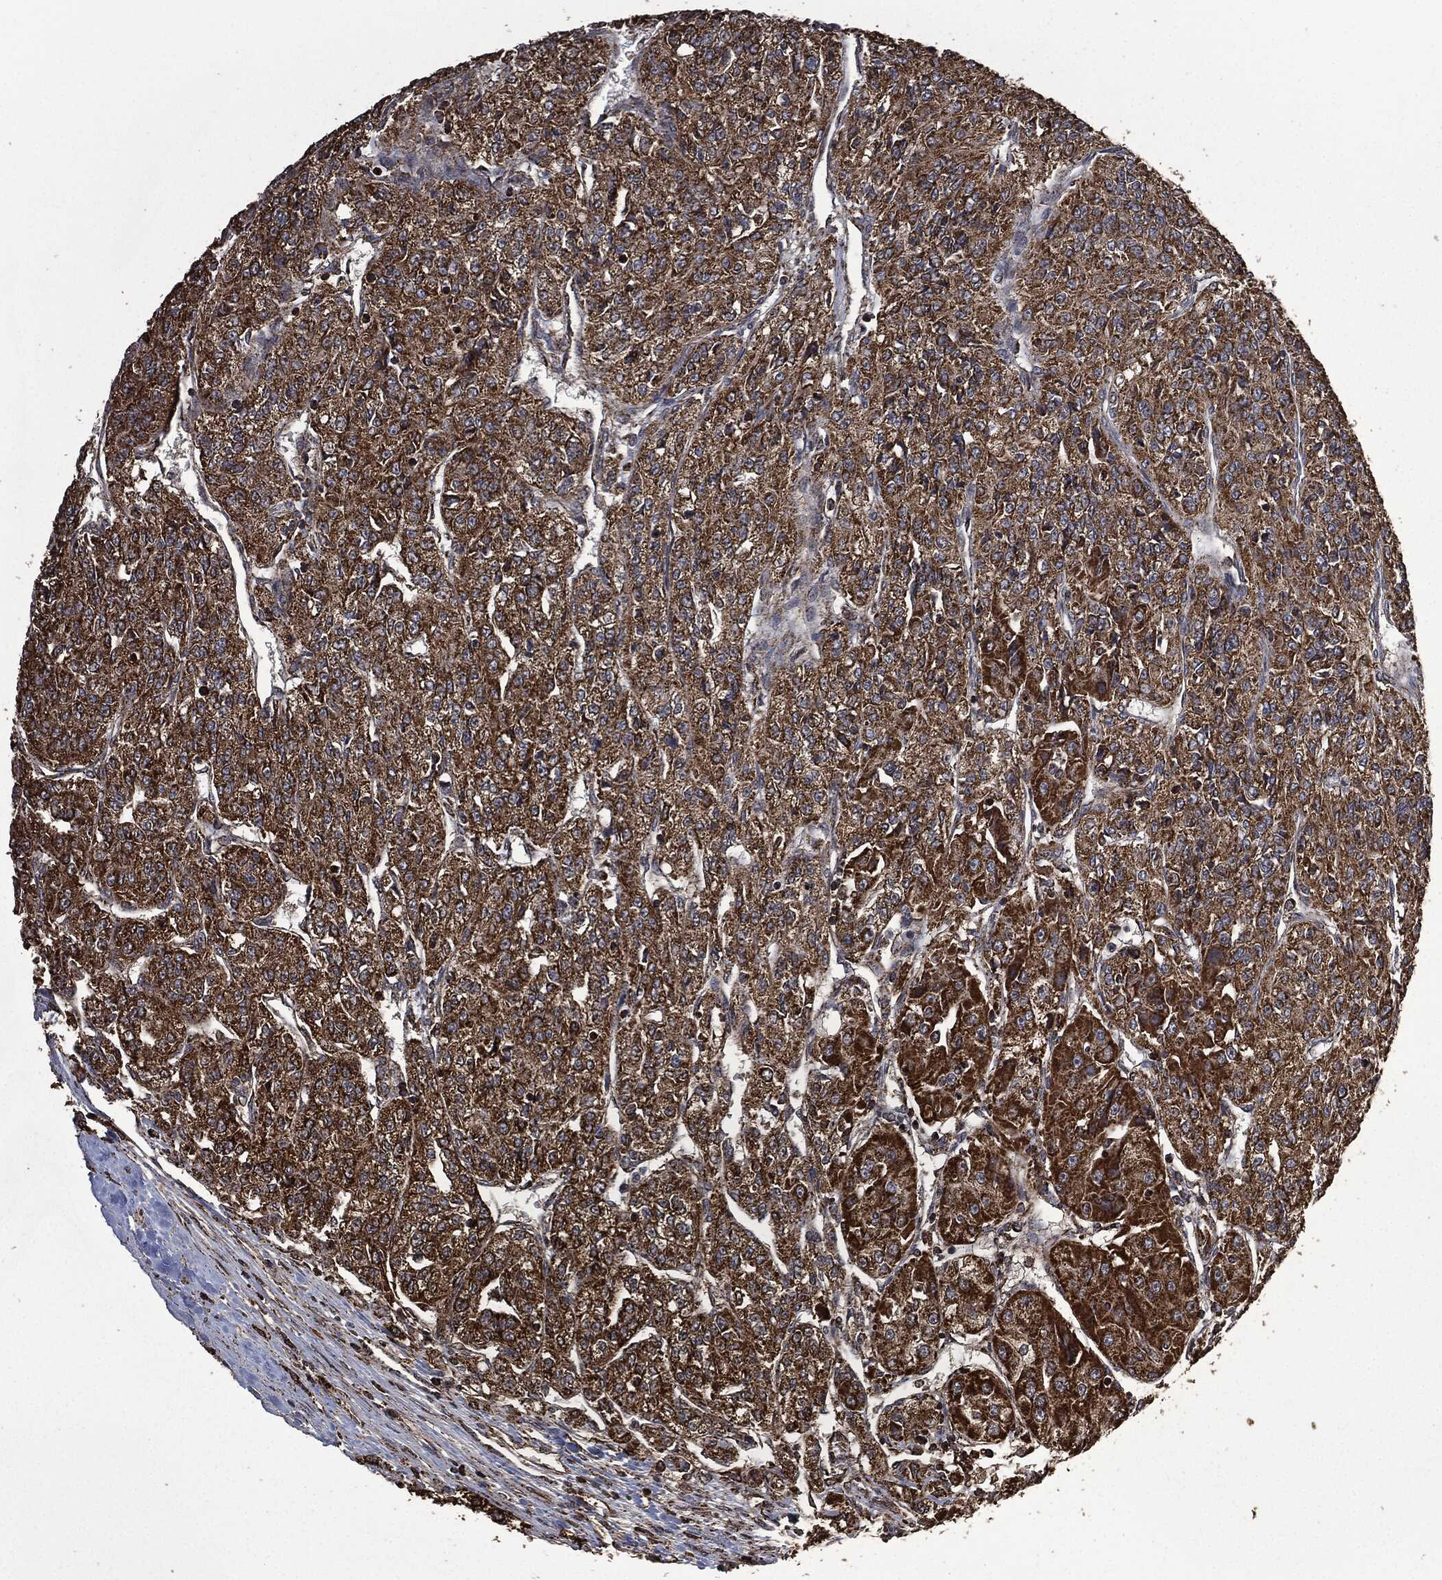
{"staining": {"intensity": "strong", "quantity": ">75%", "location": "cytoplasmic/membranous"}, "tissue": "renal cancer", "cell_type": "Tumor cells", "image_type": "cancer", "snomed": [{"axis": "morphology", "description": "Adenocarcinoma, NOS"}, {"axis": "topography", "description": "Kidney"}], "caption": "Immunohistochemistry histopathology image of neoplastic tissue: adenocarcinoma (renal) stained using immunohistochemistry (IHC) reveals high levels of strong protein expression localized specifically in the cytoplasmic/membranous of tumor cells, appearing as a cytoplasmic/membranous brown color.", "gene": "LIG3", "patient": {"sex": "female", "age": 63}}